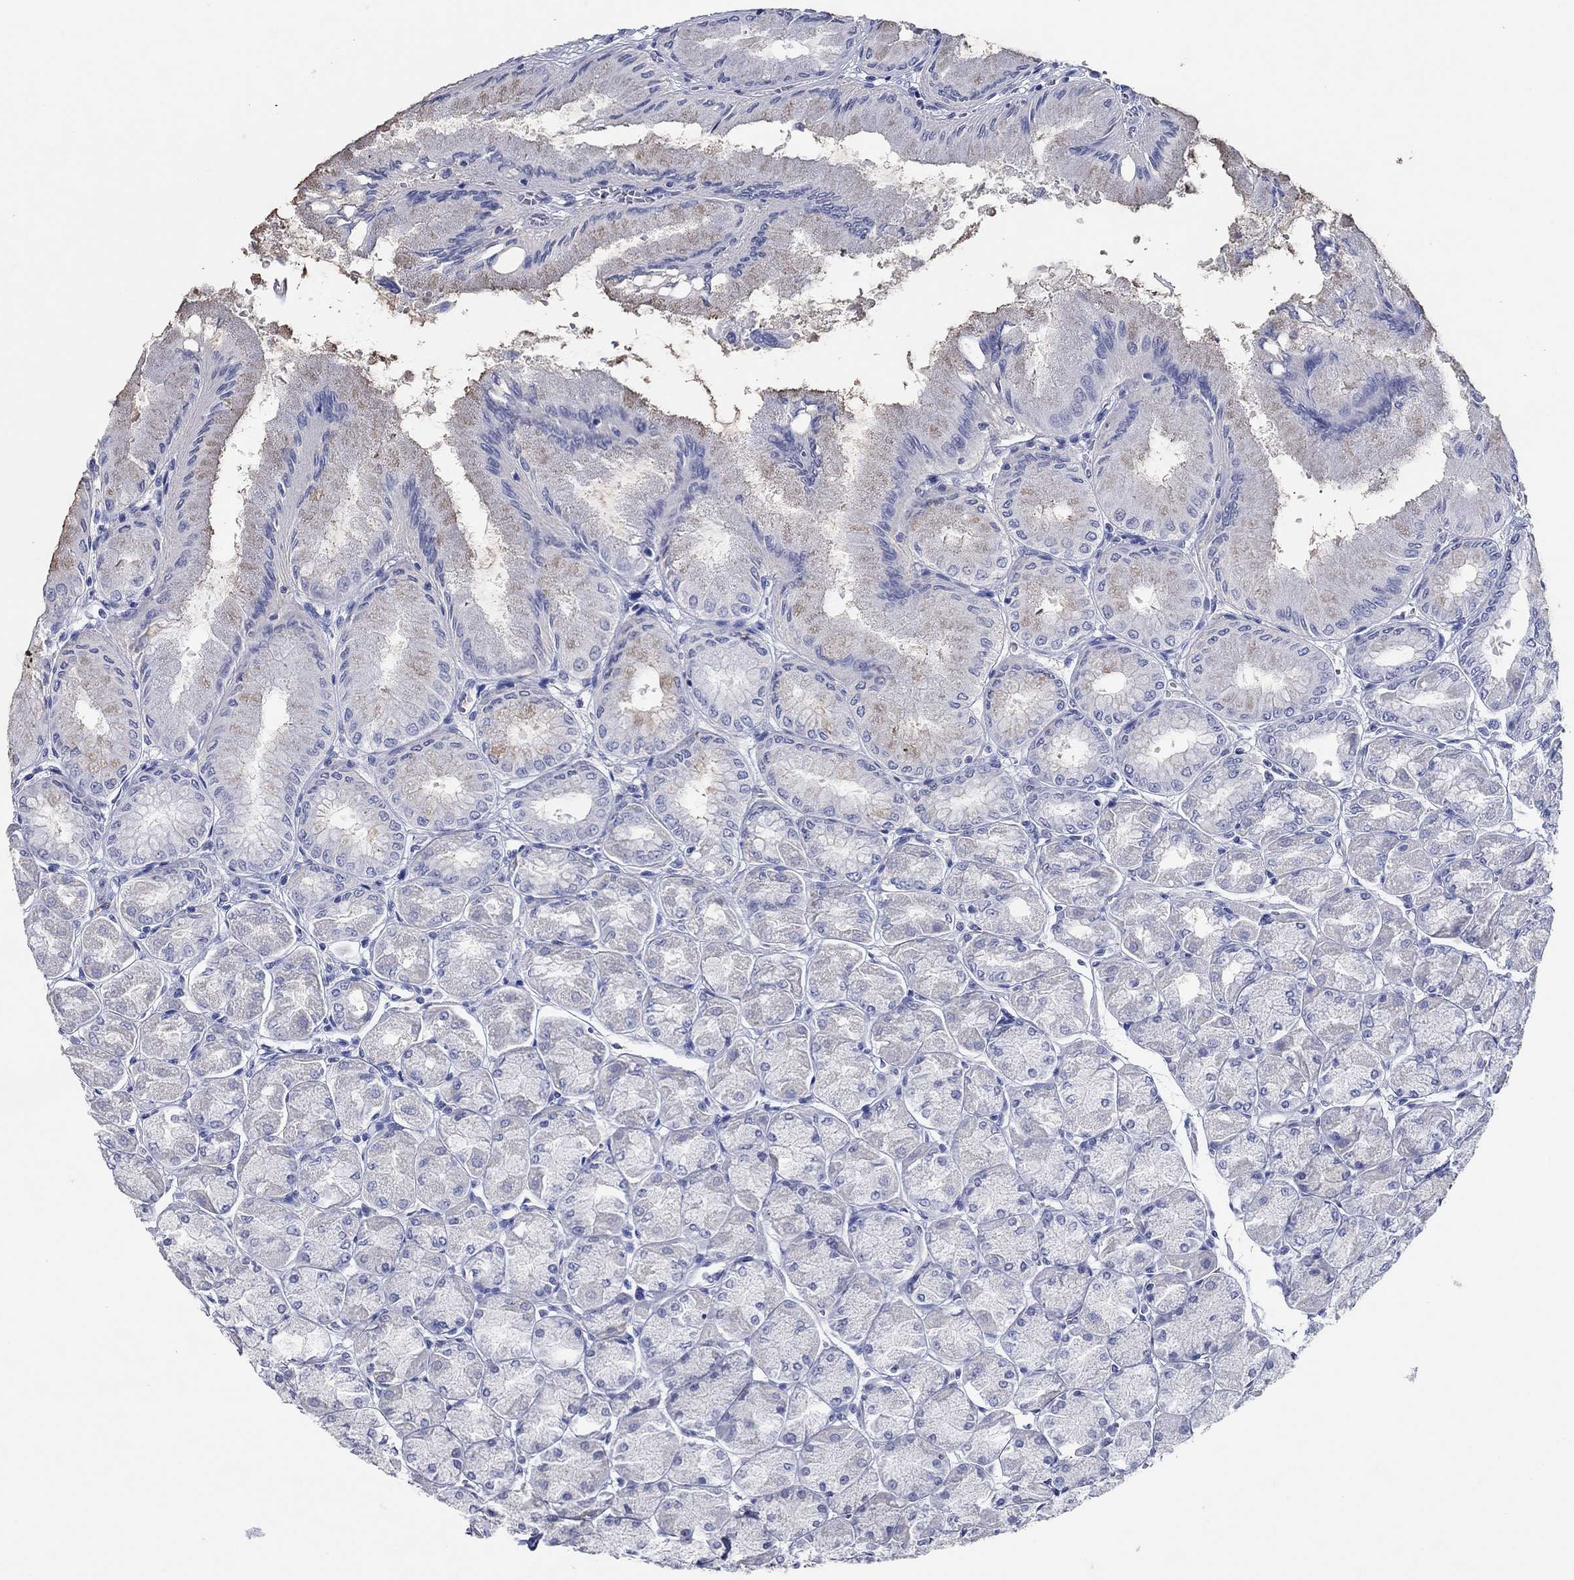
{"staining": {"intensity": "negative", "quantity": "none", "location": "none"}, "tissue": "stomach", "cell_type": "Glandular cells", "image_type": "normal", "snomed": [{"axis": "morphology", "description": "Normal tissue, NOS"}, {"axis": "topography", "description": "Stomach, upper"}], "caption": "There is no significant expression in glandular cells of stomach.", "gene": "POU5F1", "patient": {"sex": "male", "age": 60}}